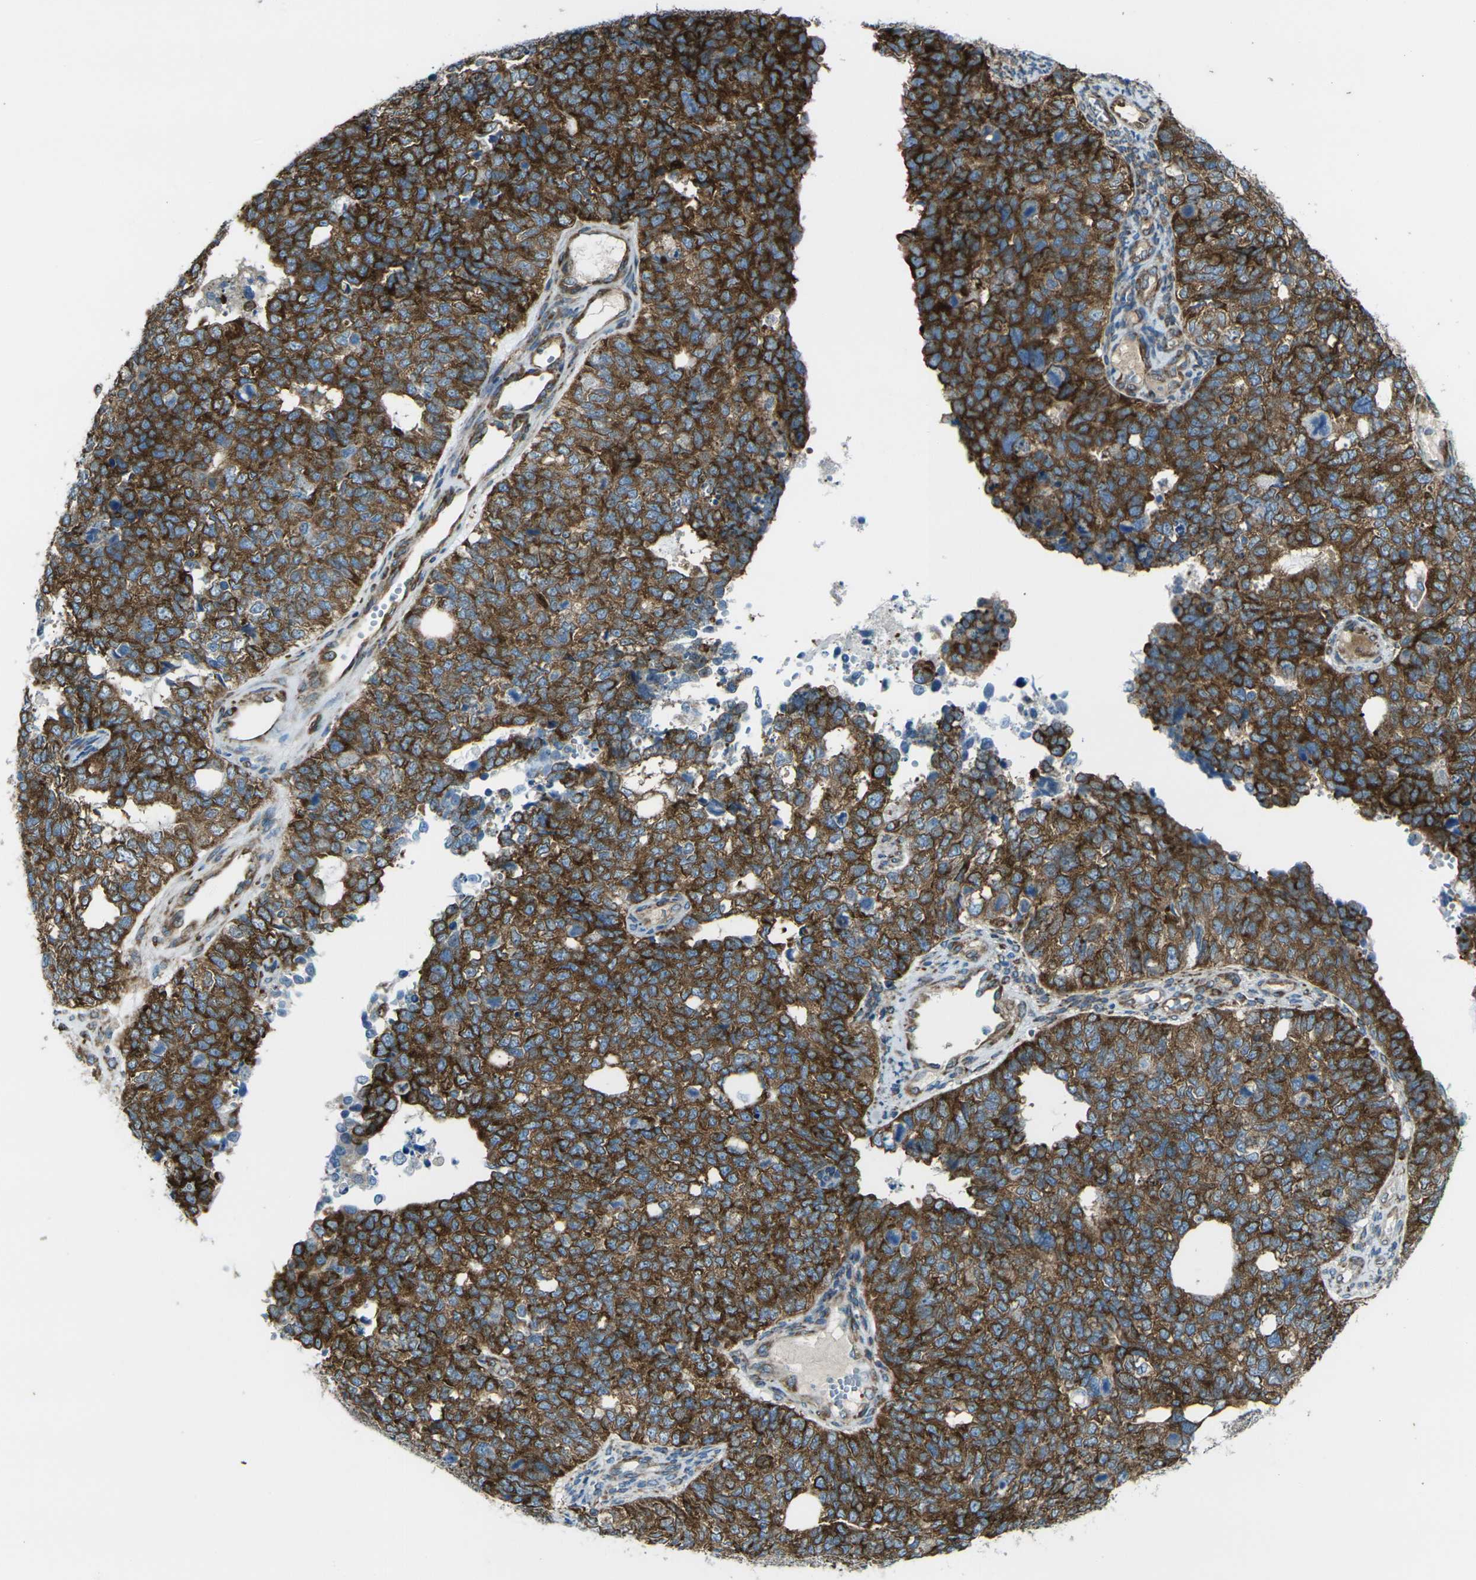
{"staining": {"intensity": "moderate", "quantity": ">75%", "location": "cytoplasmic/membranous"}, "tissue": "cervical cancer", "cell_type": "Tumor cells", "image_type": "cancer", "snomed": [{"axis": "morphology", "description": "Squamous cell carcinoma, NOS"}, {"axis": "topography", "description": "Cervix"}], "caption": "Human cervical cancer stained with a brown dye displays moderate cytoplasmic/membranous positive expression in about >75% of tumor cells.", "gene": "CELSR2", "patient": {"sex": "female", "age": 63}}